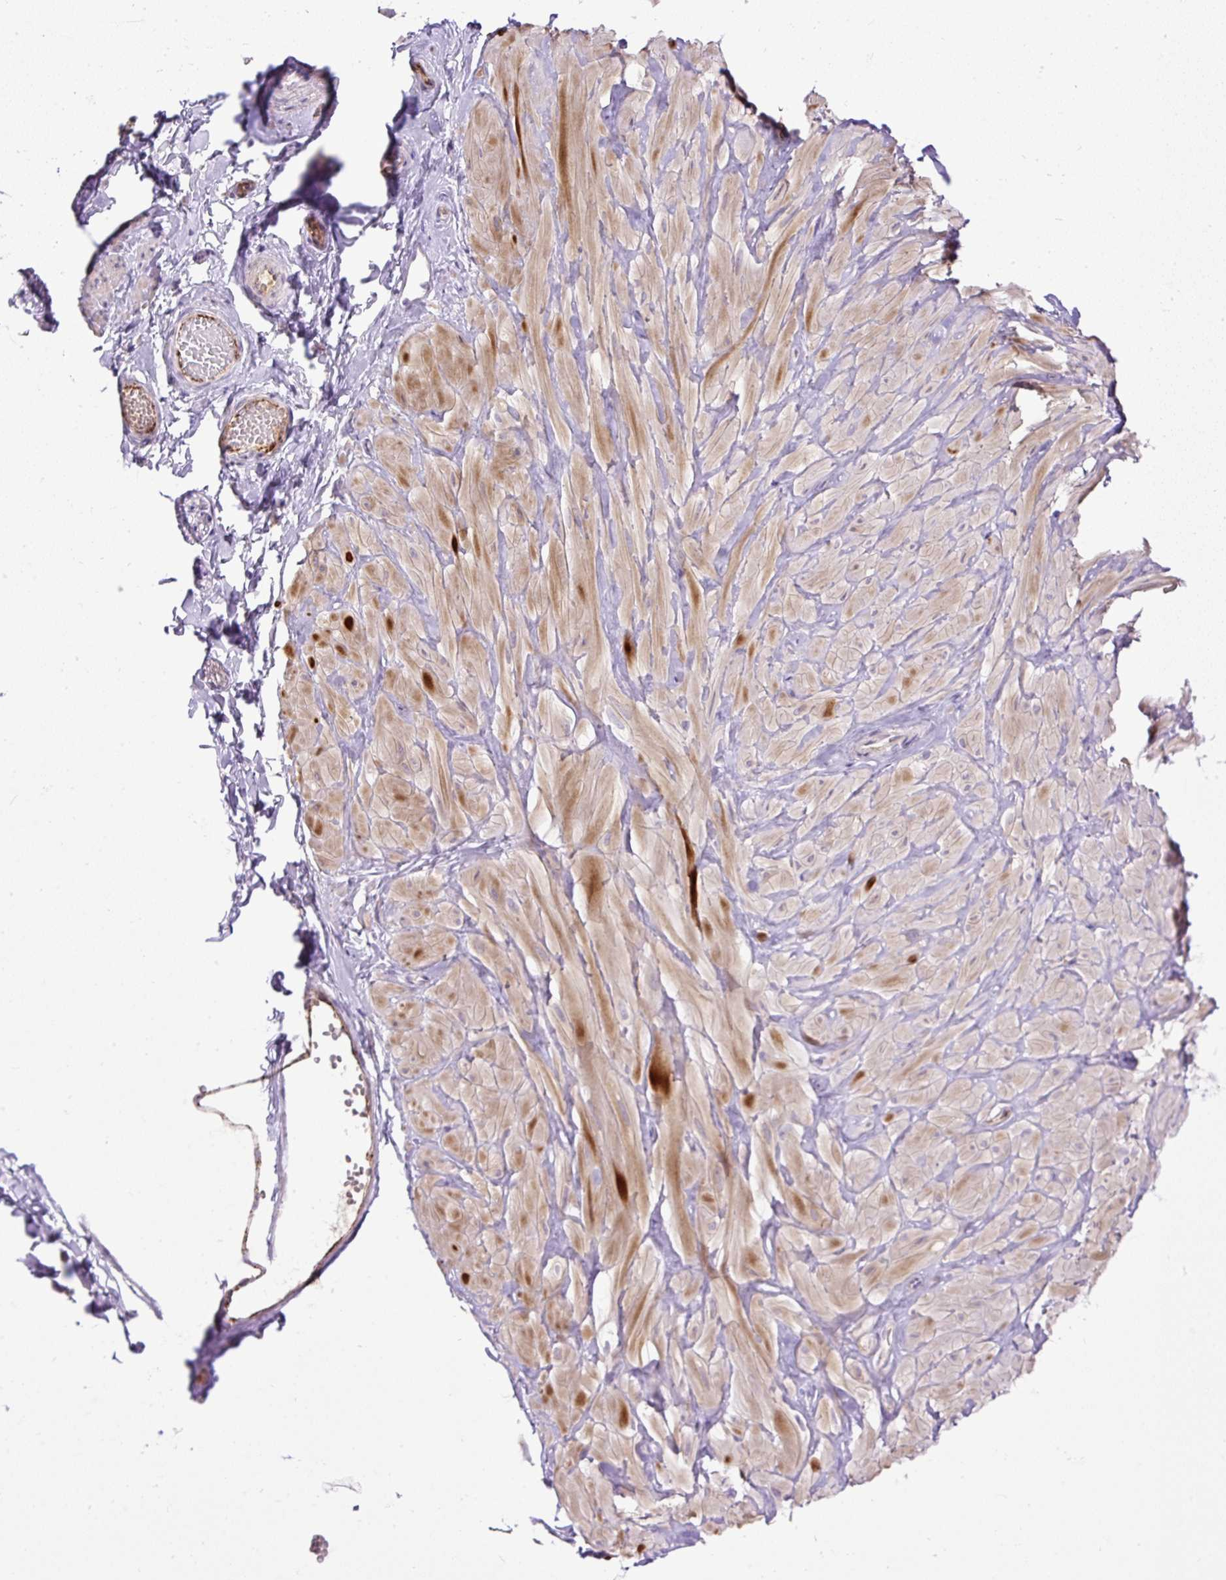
{"staining": {"intensity": "negative", "quantity": "none", "location": "none"}, "tissue": "adipose tissue", "cell_type": "Adipocytes", "image_type": "normal", "snomed": [{"axis": "morphology", "description": "Normal tissue, NOS"}, {"axis": "topography", "description": "Soft tissue"}, {"axis": "topography", "description": "Adipose tissue"}, {"axis": "topography", "description": "Vascular tissue"}, {"axis": "topography", "description": "Peripheral nerve tissue"}], "caption": "The micrograph reveals no significant positivity in adipocytes of adipose tissue. The staining is performed using DAB (3,3'-diaminobenzidine) brown chromogen with nuclei counter-stained in using hematoxylin.", "gene": "LEFTY1", "patient": {"sex": "male", "age": 29}}